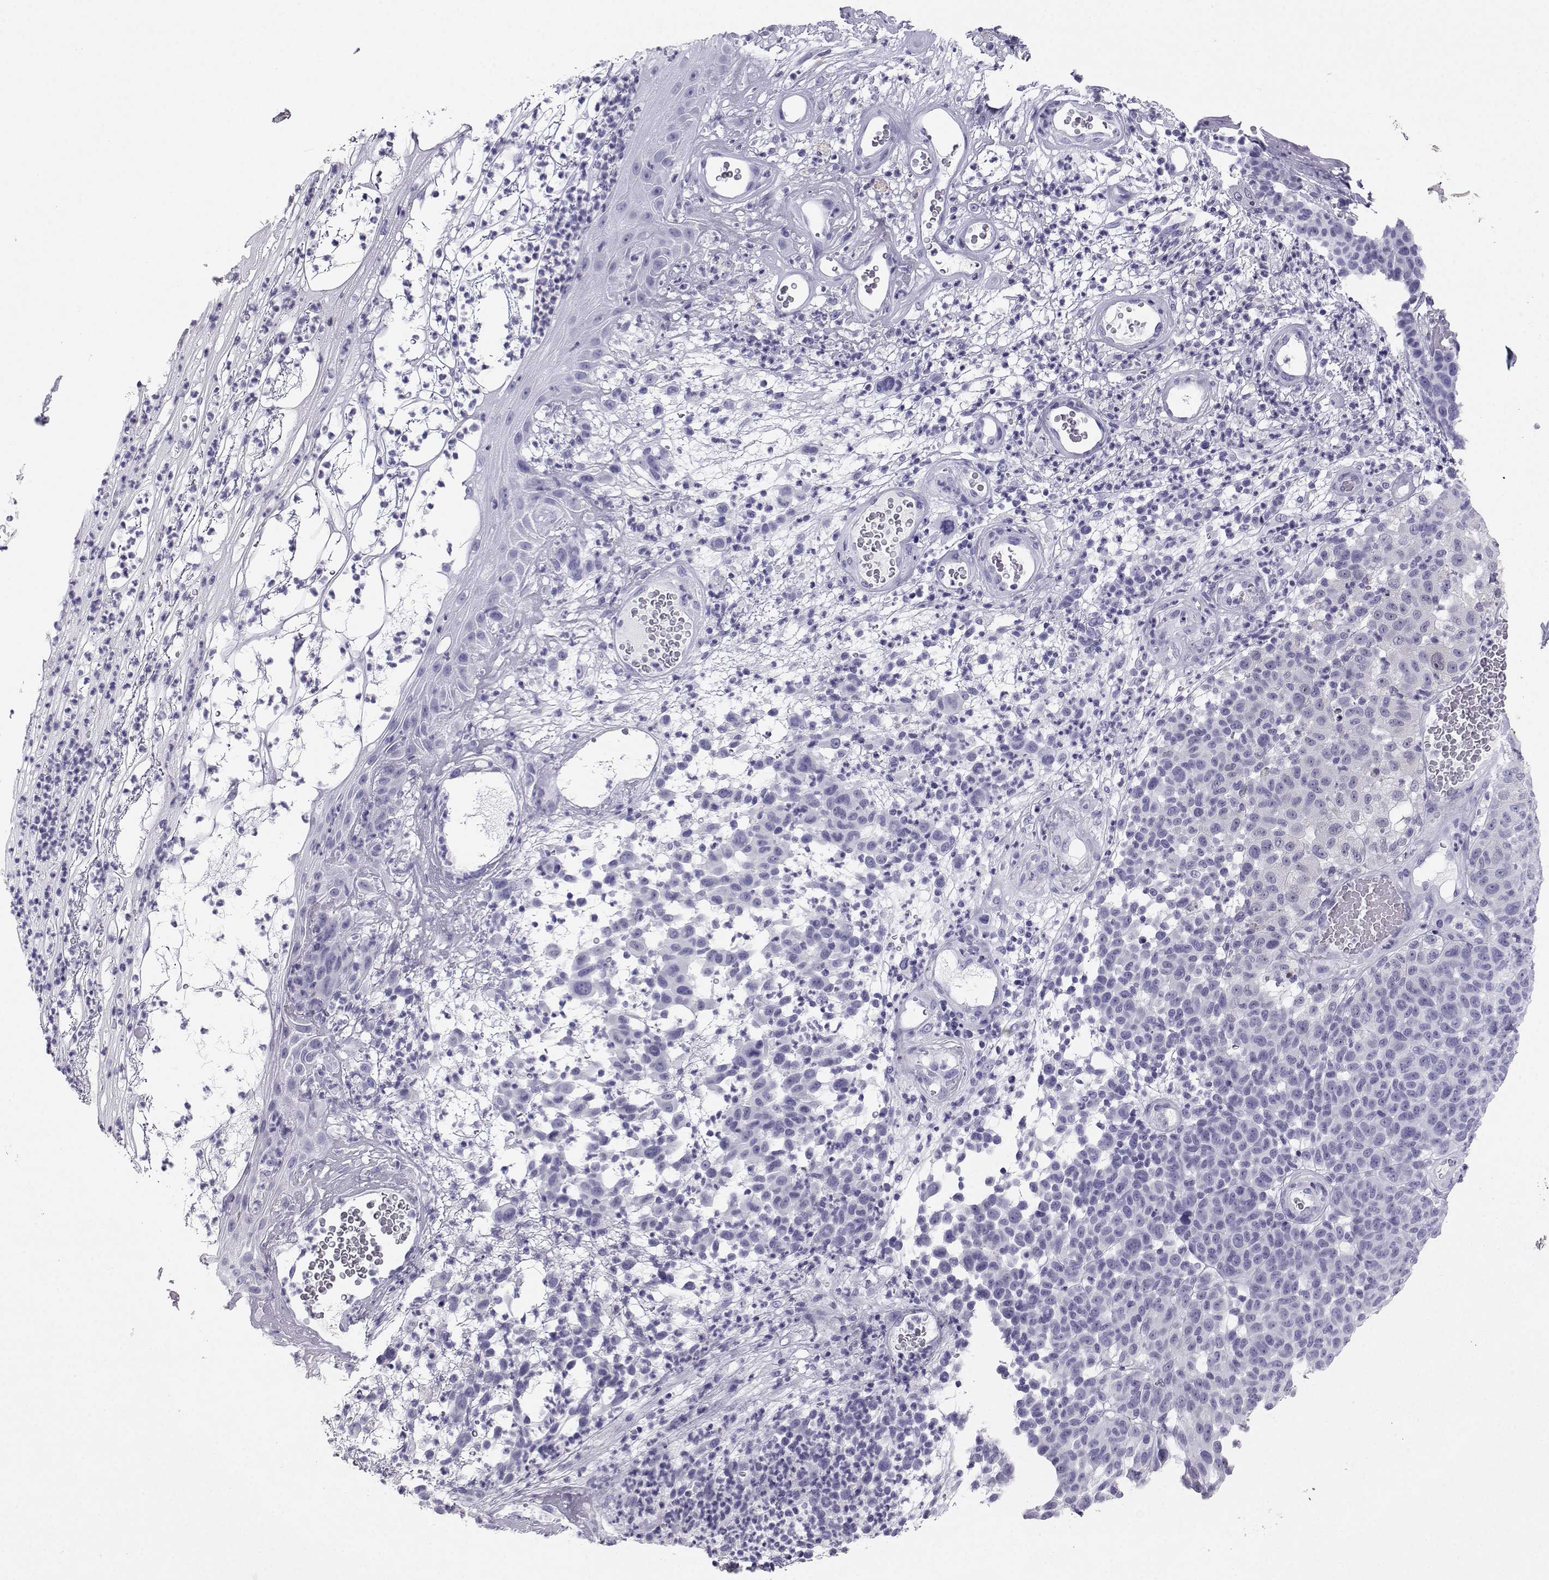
{"staining": {"intensity": "negative", "quantity": "none", "location": "none"}, "tissue": "melanoma", "cell_type": "Tumor cells", "image_type": "cancer", "snomed": [{"axis": "morphology", "description": "Malignant melanoma, NOS"}, {"axis": "topography", "description": "Skin"}], "caption": "Immunohistochemistry (IHC) histopathology image of human malignant melanoma stained for a protein (brown), which demonstrates no expression in tumor cells.", "gene": "SST", "patient": {"sex": "male", "age": 59}}